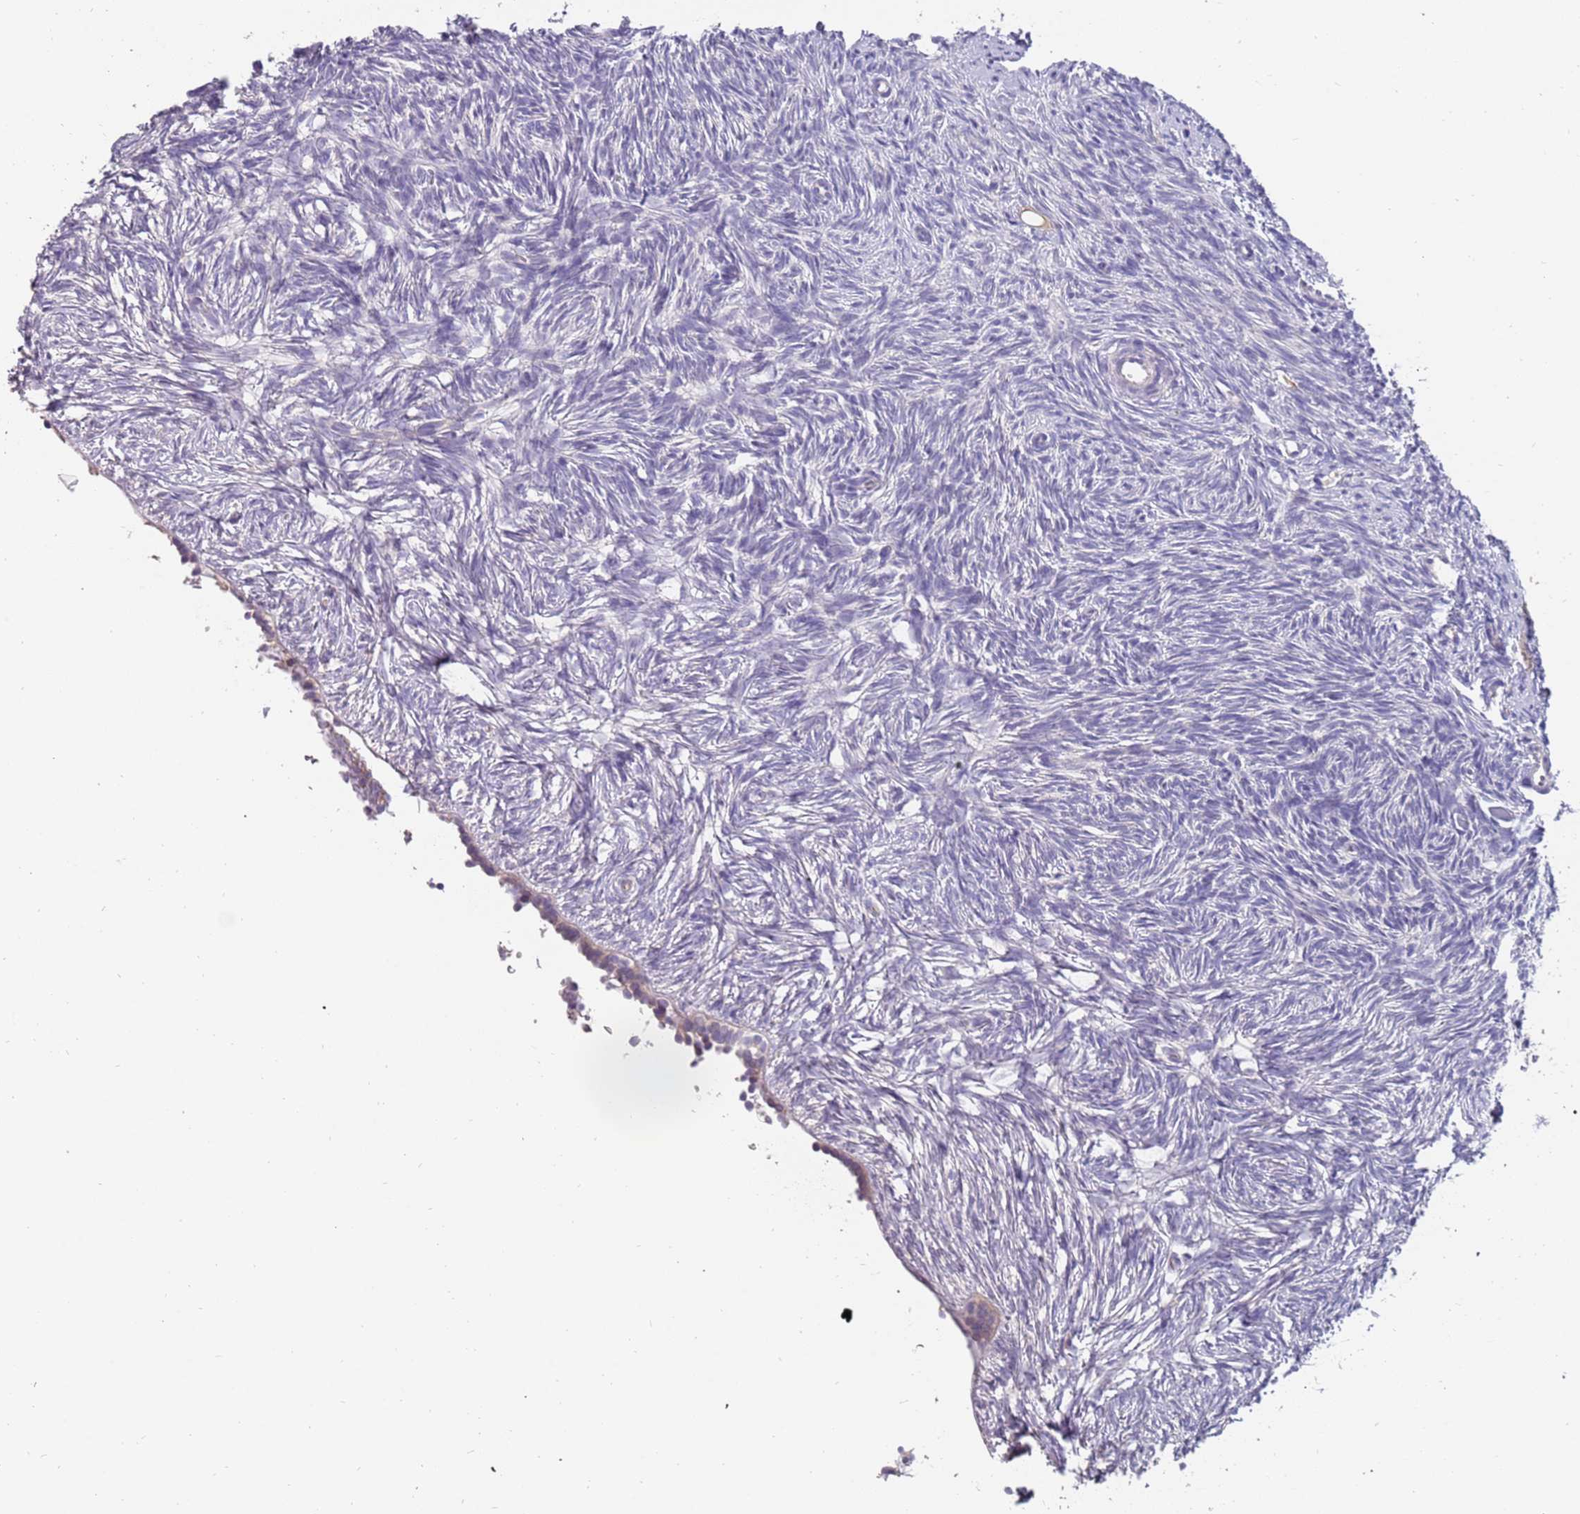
{"staining": {"intensity": "weak", "quantity": "<25%", "location": "cytoplasmic/membranous"}, "tissue": "ovary", "cell_type": "Follicle cells", "image_type": "normal", "snomed": [{"axis": "morphology", "description": "Normal tissue, NOS"}, {"axis": "topography", "description": "Ovary"}], "caption": "A high-resolution micrograph shows immunohistochemistry (IHC) staining of benign ovary, which displays no significant staining in follicle cells. Nuclei are stained in blue.", "gene": "ZNF746", "patient": {"sex": "female", "age": 51}}